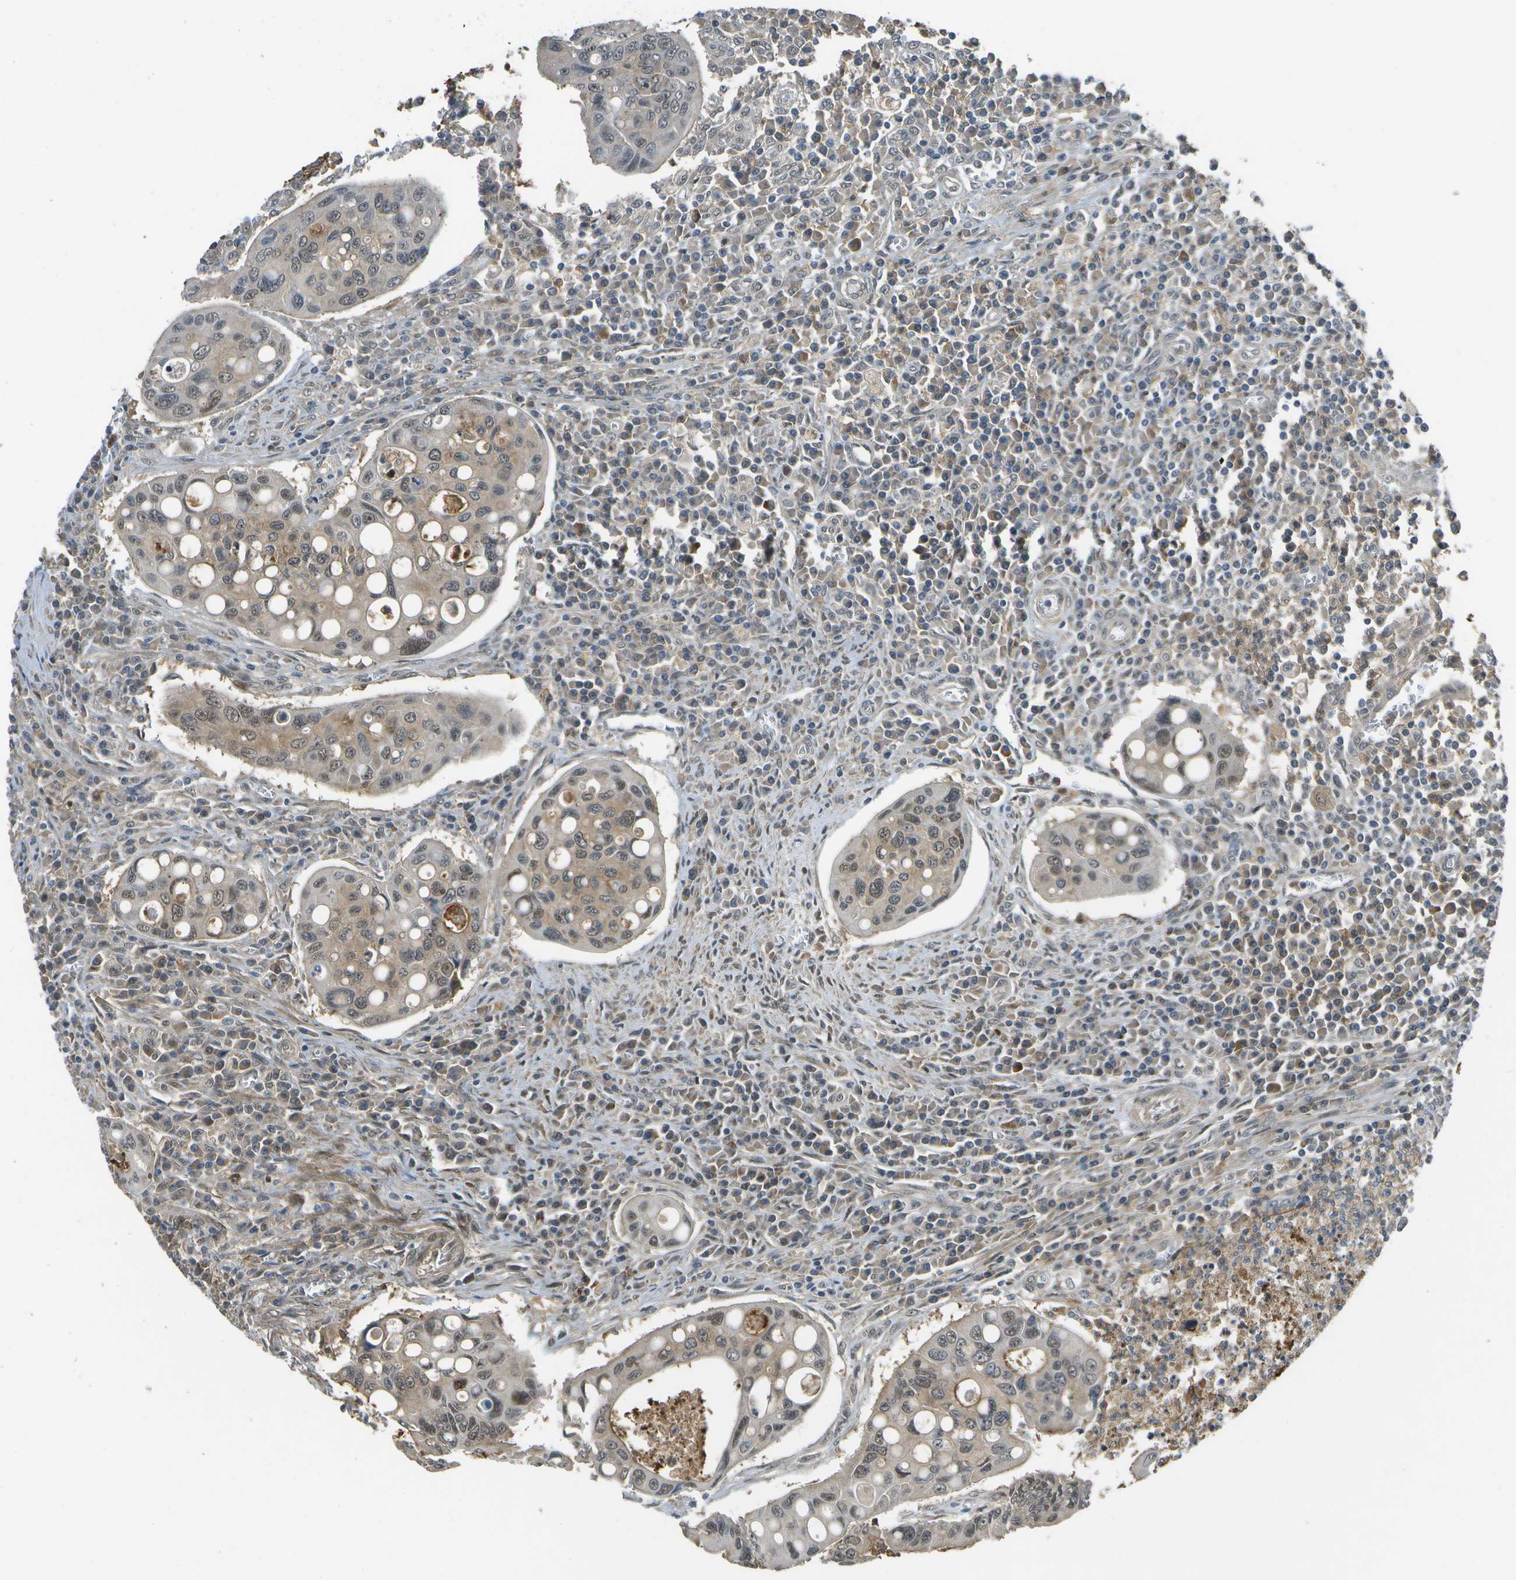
{"staining": {"intensity": "moderate", "quantity": ">75%", "location": "cytoplasmic/membranous,nuclear"}, "tissue": "colorectal cancer", "cell_type": "Tumor cells", "image_type": "cancer", "snomed": [{"axis": "morphology", "description": "Inflammation, NOS"}, {"axis": "morphology", "description": "Adenocarcinoma, NOS"}, {"axis": "topography", "description": "Colon"}], "caption": "Human colorectal cancer (adenocarcinoma) stained with a brown dye reveals moderate cytoplasmic/membranous and nuclear positive staining in approximately >75% of tumor cells.", "gene": "GANC", "patient": {"sex": "male", "age": 72}}